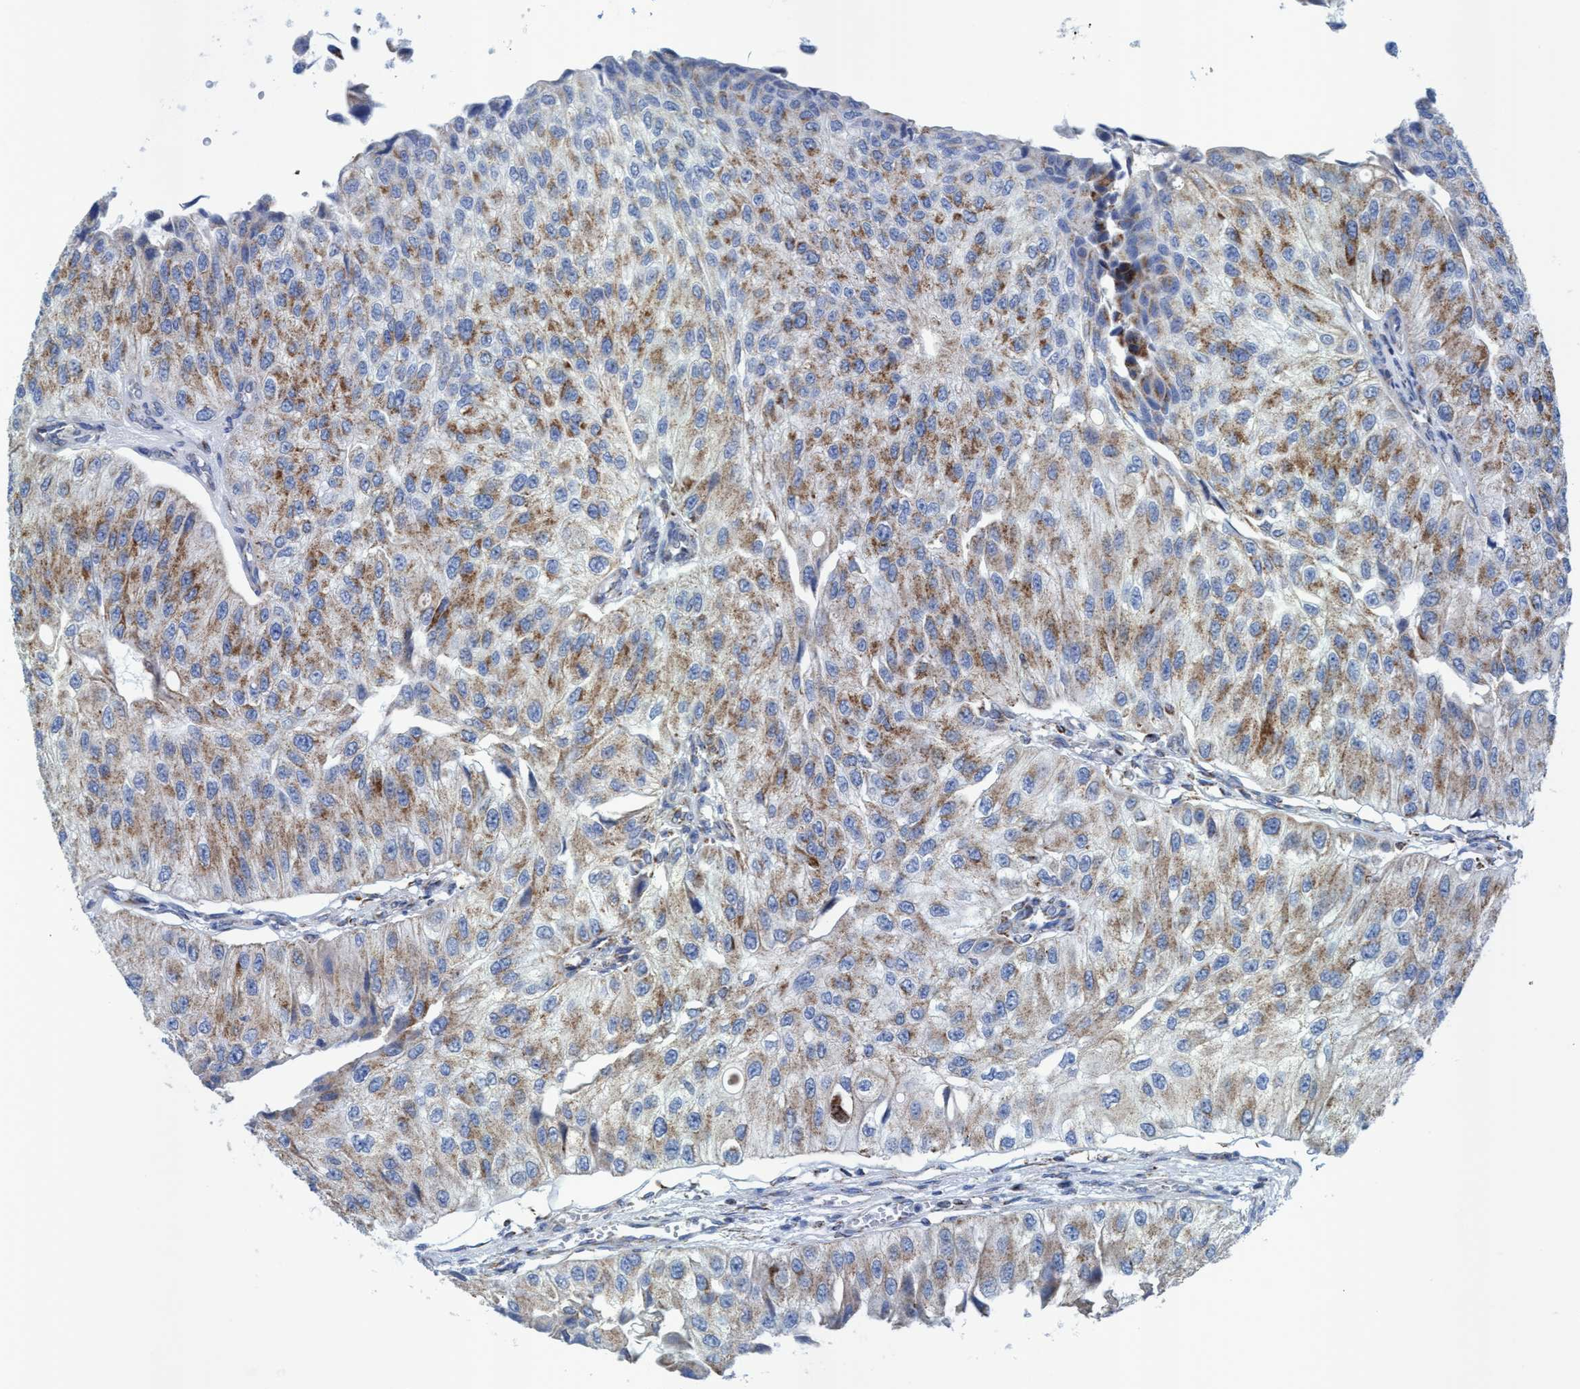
{"staining": {"intensity": "moderate", "quantity": ">75%", "location": "cytoplasmic/membranous"}, "tissue": "urothelial cancer", "cell_type": "Tumor cells", "image_type": "cancer", "snomed": [{"axis": "morphology", "description": "Urothelial carcinoma, High grade"}, {"axis": "topography", "description": "Kidney"}, {"axis": "topography", "description": "Urinary bladder"}], "caption": "Urothelial cancer stained with a brown dye shows moderate cytoplasmic/membranous positive staining in about >75% of tumor cells.", "gene": "GGA3", "patient": {"sex": "male", "age": 77}}